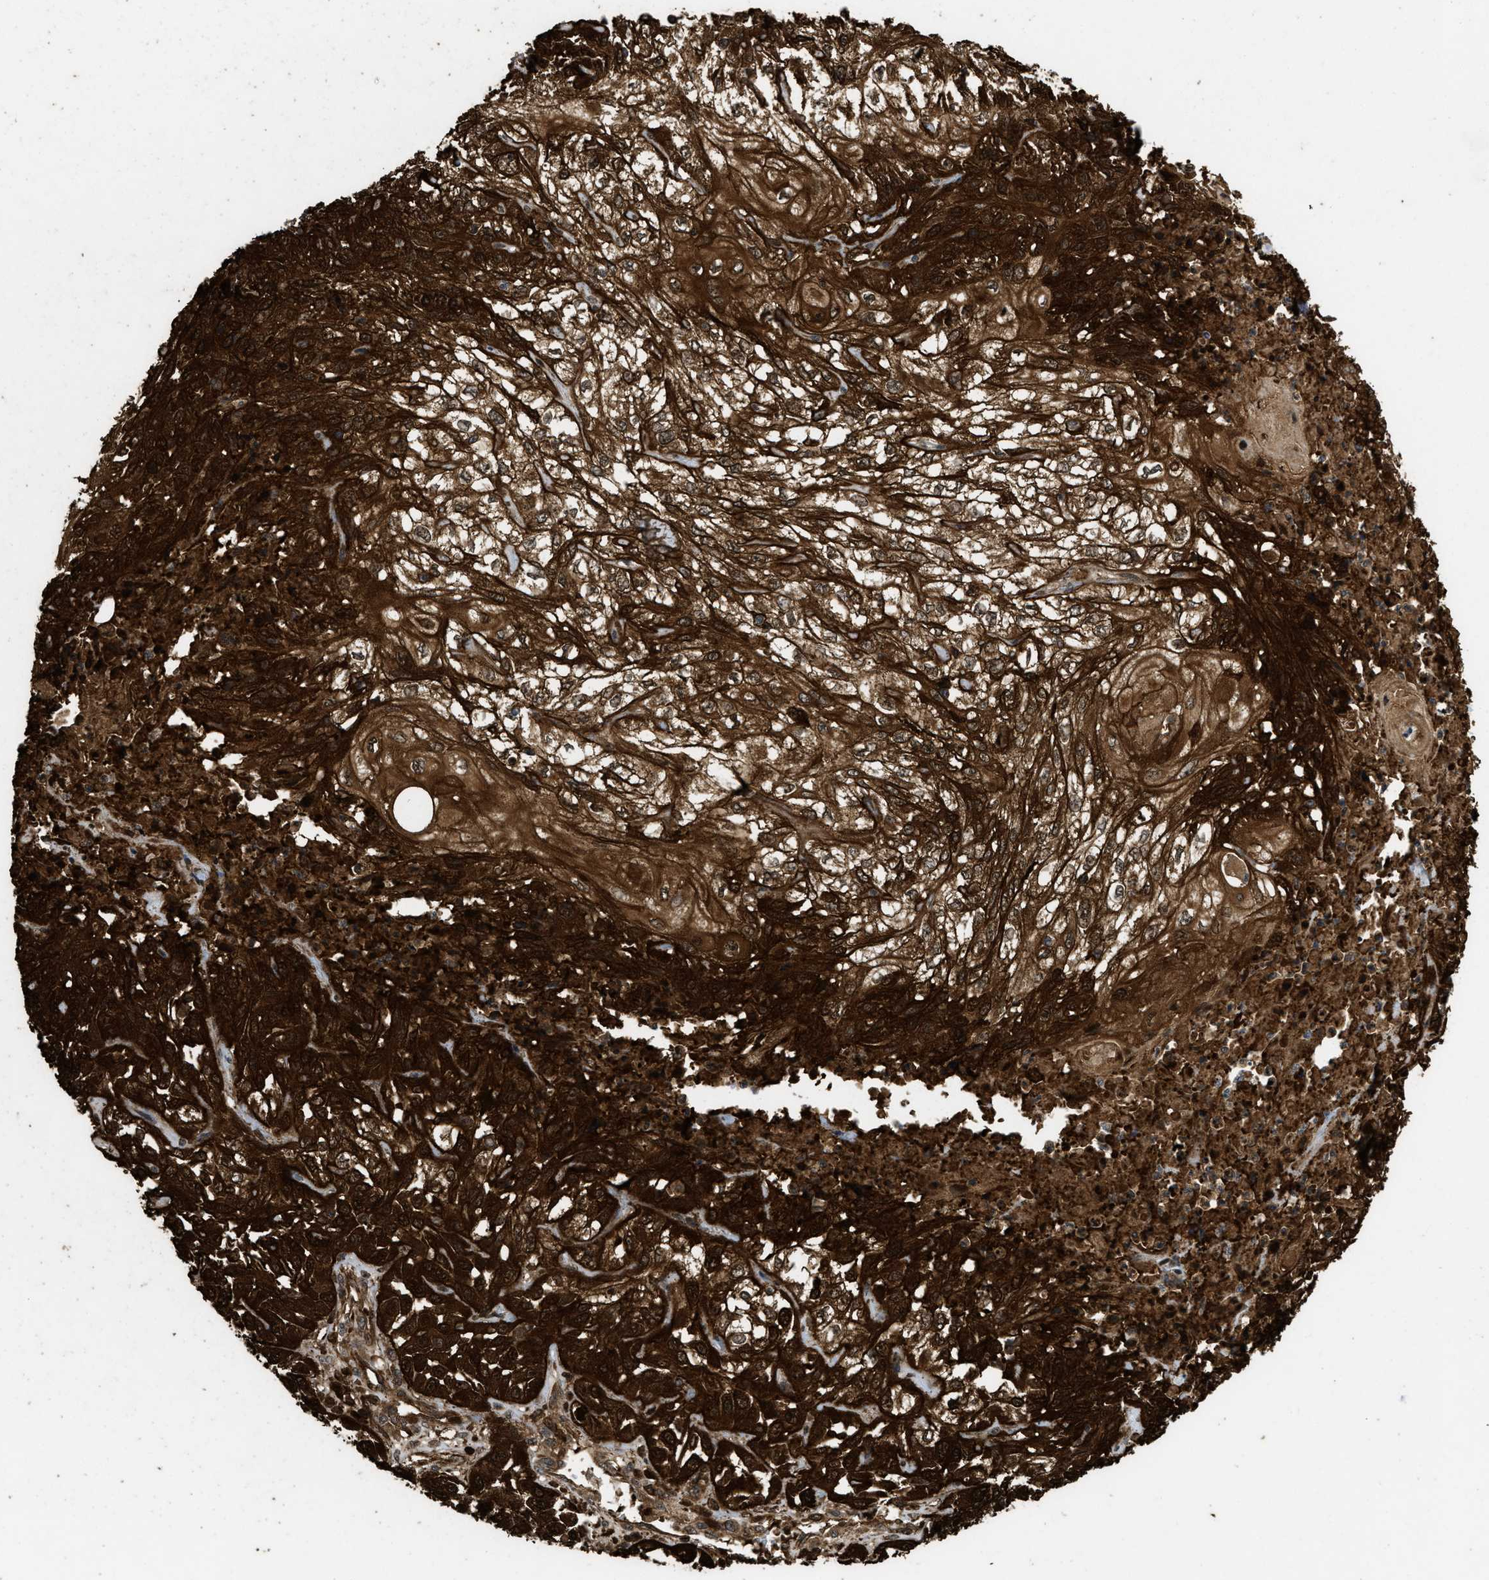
{"staining": {"intensity": "strong", "quantity": ">75%", "location": "cytoplasmic/membranous,nuclear"}, "tissue": "skin cancer", "cell_type": "Tumor cells", "image_type": "cancer", "snomed": [{"axis": "morphology", "description": "Squamous cell carcinoma, NOS"}, {"axis": "morphology", "description": "Squamous cell carcinoma, metastatic, NOS"}, {"axis": "topography", "description": "Skin"}, {"axis": "topography", "description": "Lymph node"}], "caption": "Approximately >75% of tumor cells in human skin squamous cell carcinoma exhibit strong cytoplasmic/membranous and nuclear protein positivity as visualized by brown immunohistochemical staining.", "gene": "FZD6", "patient": {"sex": "male", "age": 75}}